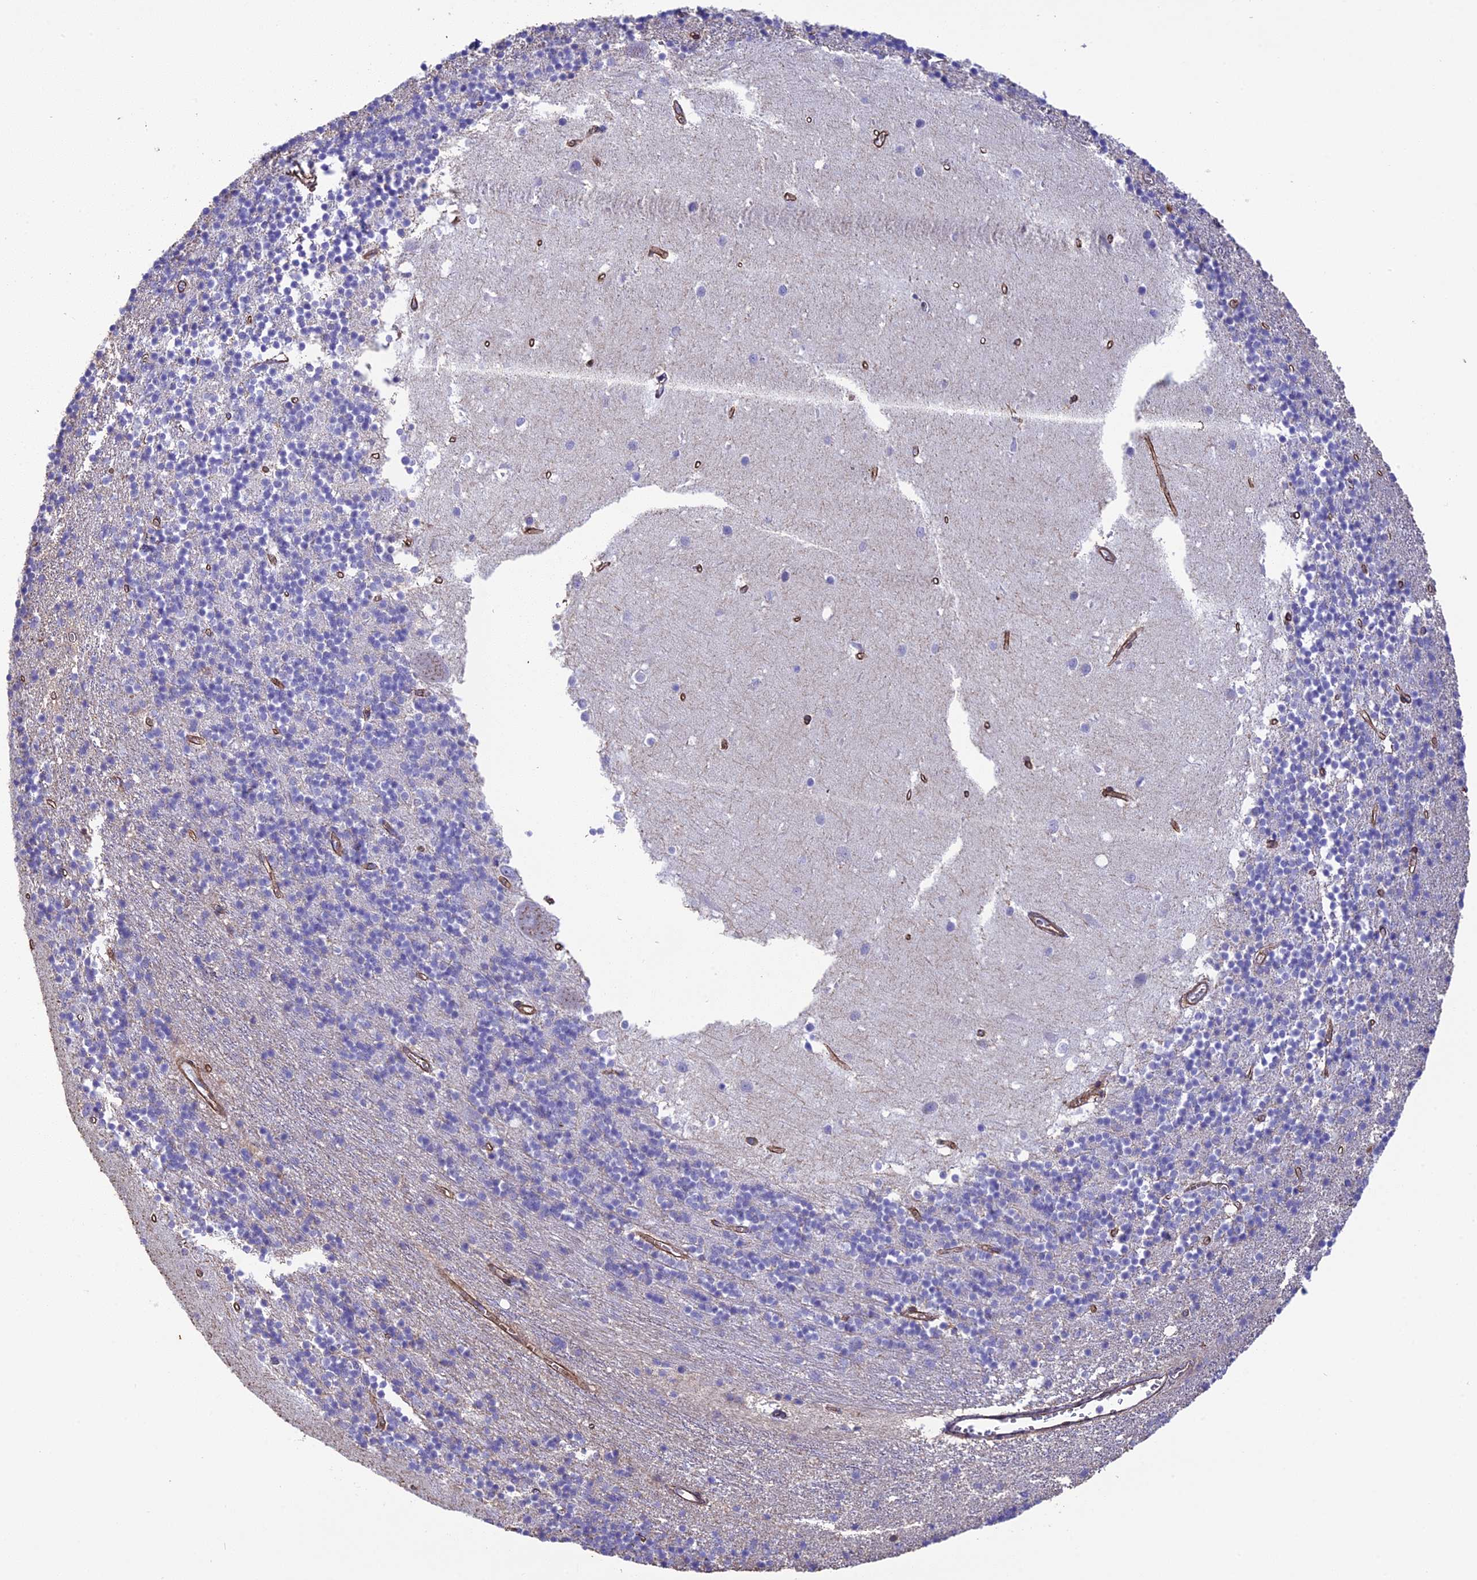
{"staining": {"intensity": "negative", "quantity": "none", "location": "none"}, "tissue": "cerebellum", "cell_type": "Cells in granular layer", "image_type": "normal", "snomed": [{"axis": "morphology", "description": "Normal tissue, NOS"}, {"axis": "topography", "description": "Cerebellum"}], "caption": "Cerebellum was stained to show a protein in brown. There is no significant staining in cells in granular layer. (DAB (3,3'-diaminobenzidine) immunohistochemistry visualized using brightfield microscopy, high magnification).", "gene": "TNS1", "patient": {"sex": "male", "age": 54}}